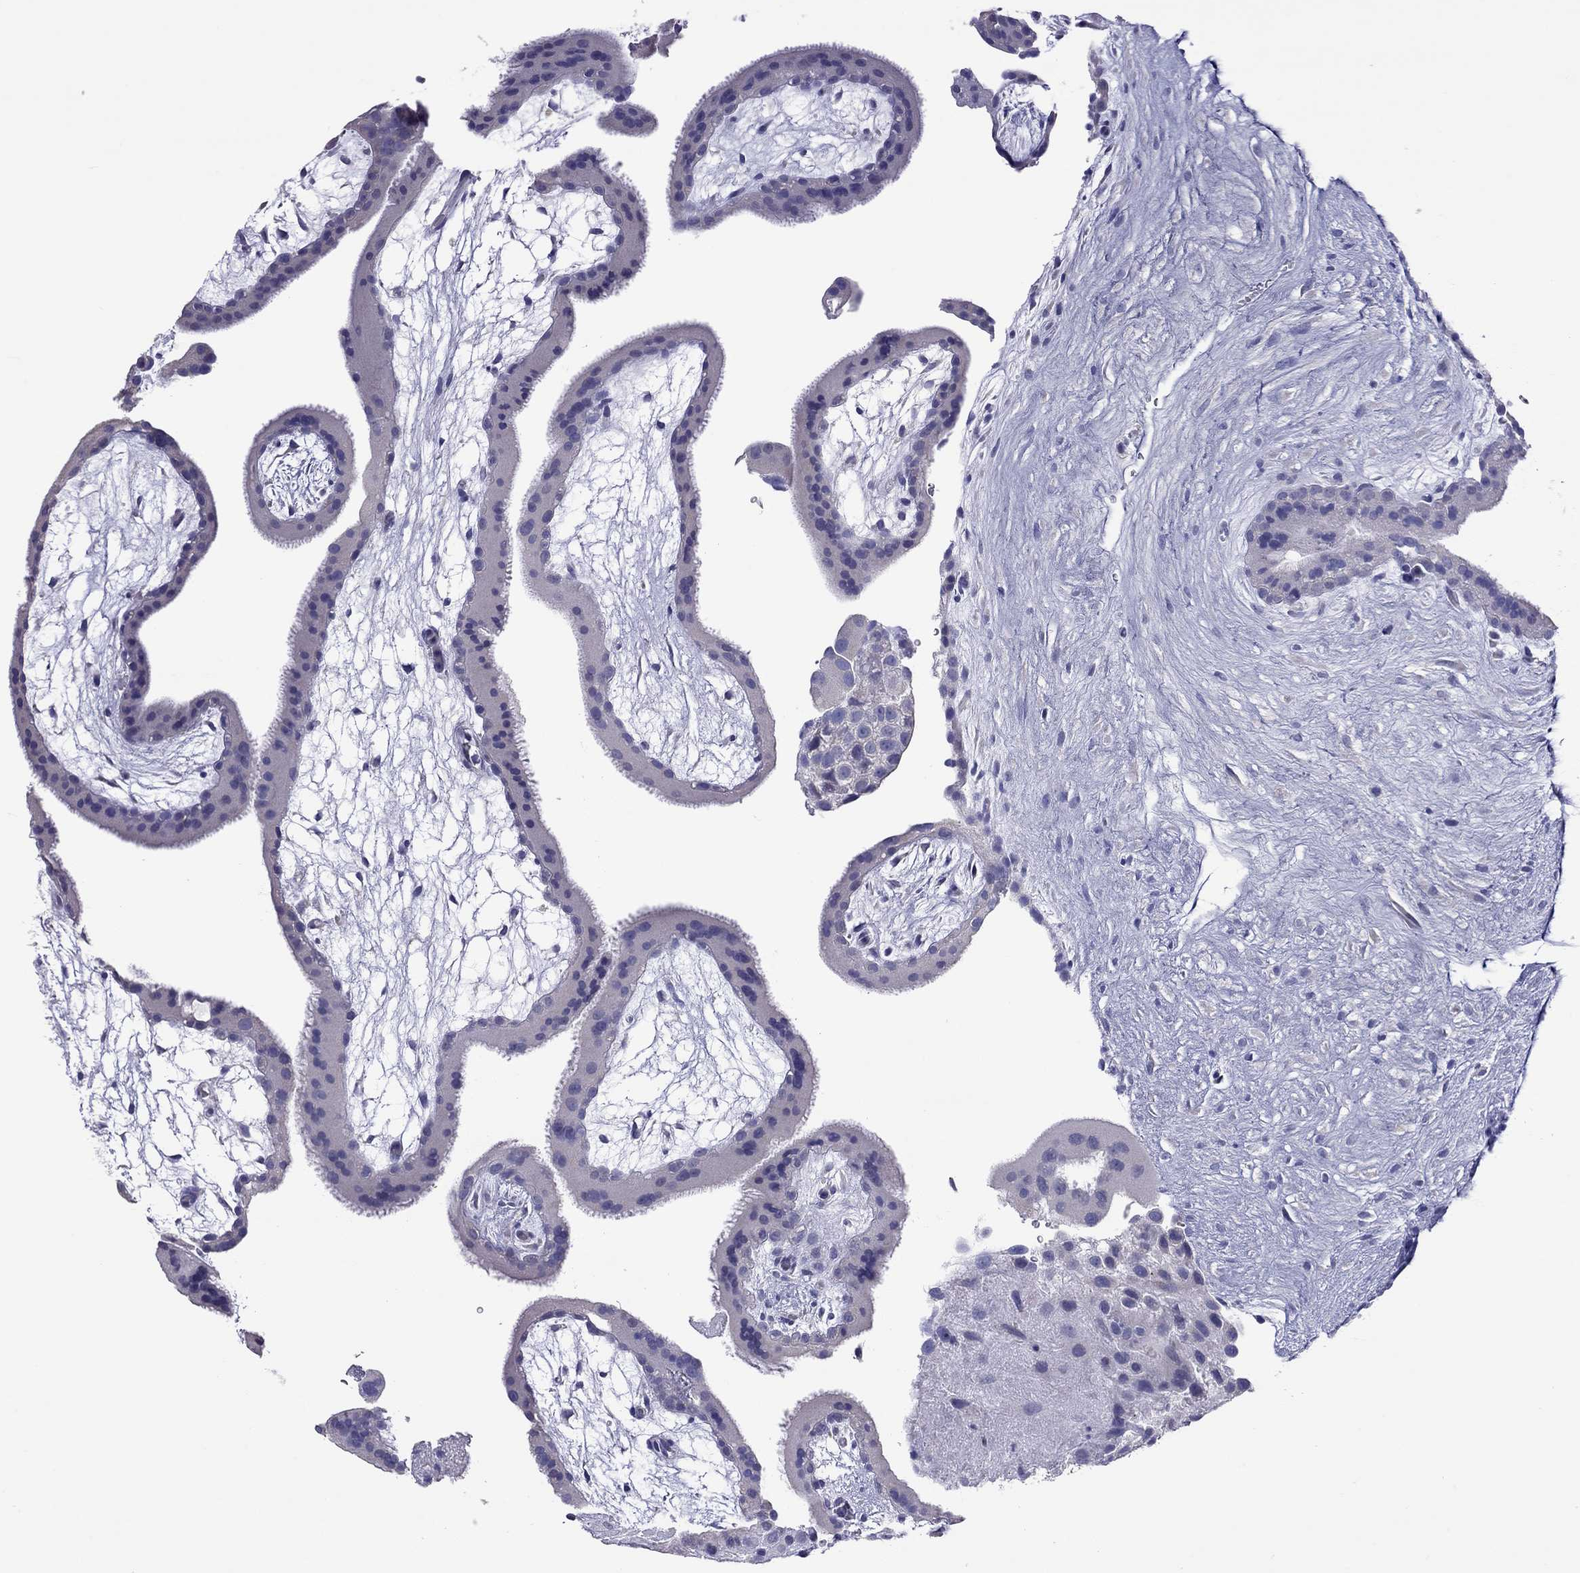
{"staining": {"intensity": "negative", "quantity": "none", "location": "none"}, "tissue": "placenta", "cell_type": "Decidual cells", "image_type": "normal", "snomed": [{"axis": "morphology", "description": "Normal tissue, NOS"}, {"axis": "topography", "description": "Placenta"}], "caption": "The micrograph shows no significant expression in decidual cells of placenta. (Stains: DAB IHC with hematoxylin counter stain, Microscopy: brightfield microscopy at high magnification).", "gene": "COL9A1", "patient": {"sex": "female", "age": 19}}